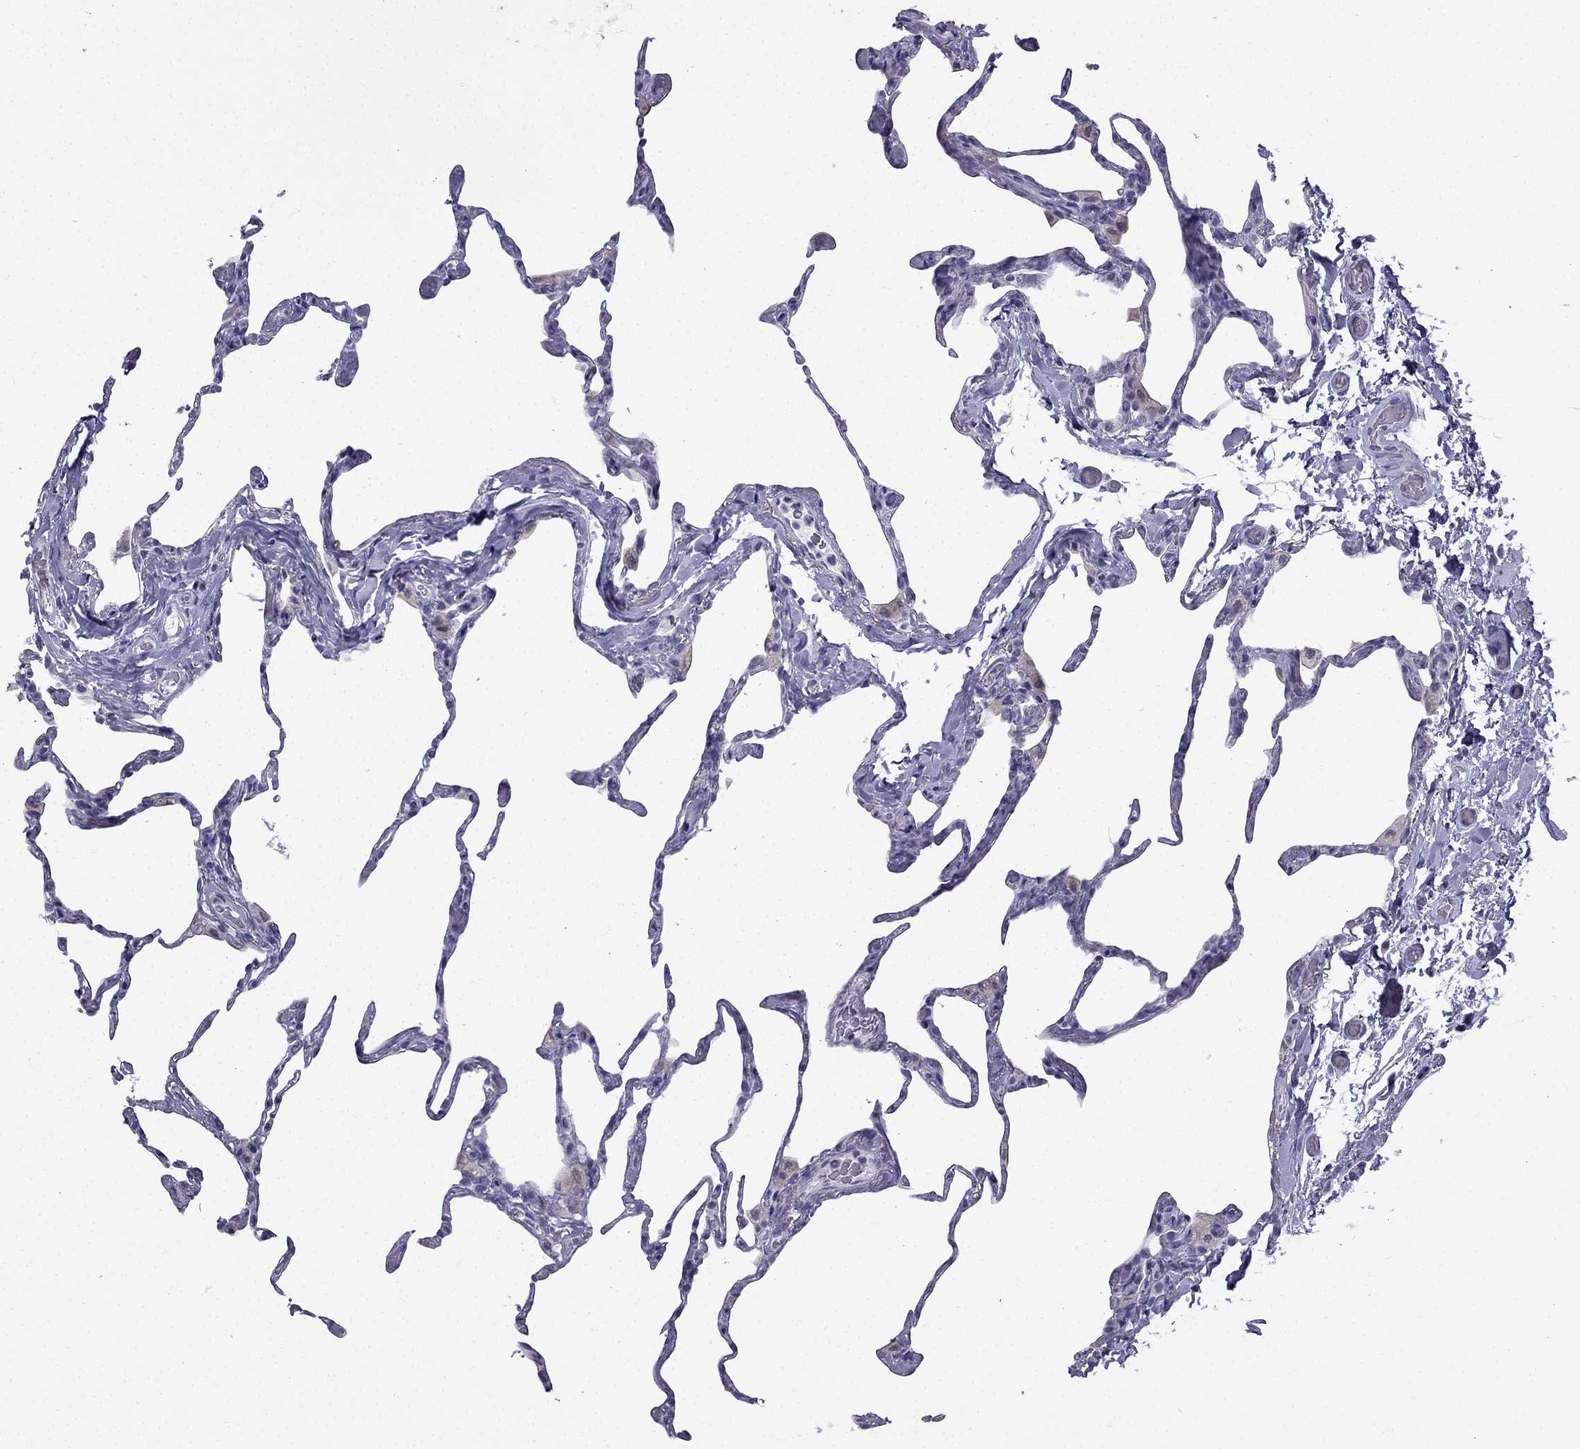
{"staining": {"intensity": "negative", "quantity": "none", "location": "none"}, "tissue": "lung", "cell_type": "Alveolar cells", "image_type": "normal", "snomed": [{"axis": "morphology", "description": "Normal tissue, NOS"}, {"axis": "topography", "description": "Lung"}], "caption": "Immunohistochemical staining of unremarkable human lung shows no significant expression in alveolar cells.", "gene": "CFAP53", "patient": {"sex": "male", "age": 65}}